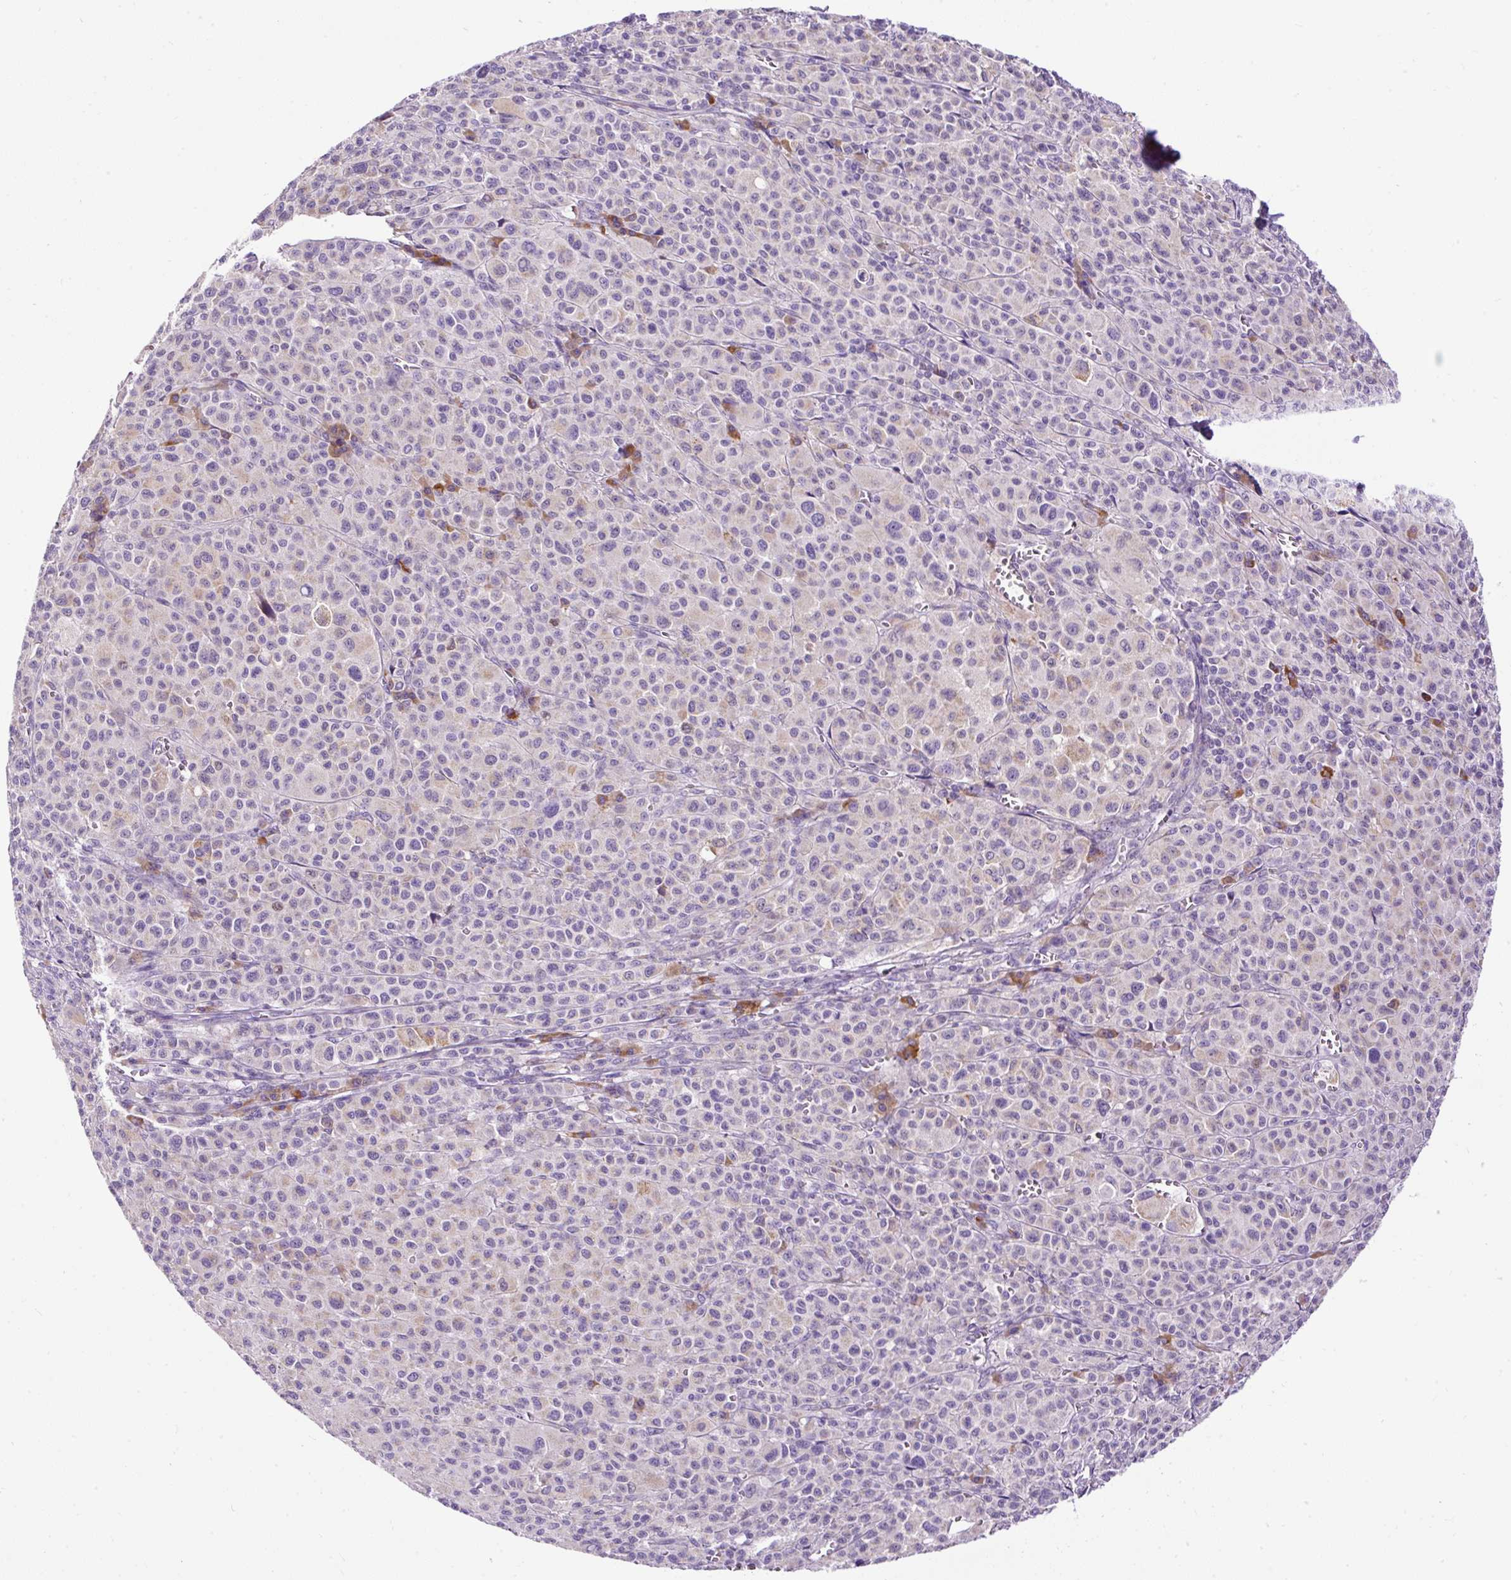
{"staining": {"intensity": "negative", "quantity": "none", "location": "none"}, "tissue": "melanoma", "cell_type": "Tumor cells", "image_type": "cancer", "snomed": [{"axis": "morphology", "description": "Malignant melanoma, Metastatic site"}, {"axis": "topography", "description": "Skin"}], "caption": "High power microscopy photomicrograph of an IHC histopathology image of malignant melanoma (metastatic site), revealing no significant expression in tumor cells.", "gene": "FMC1", "patient": {"sex": "female", "age": 74}}